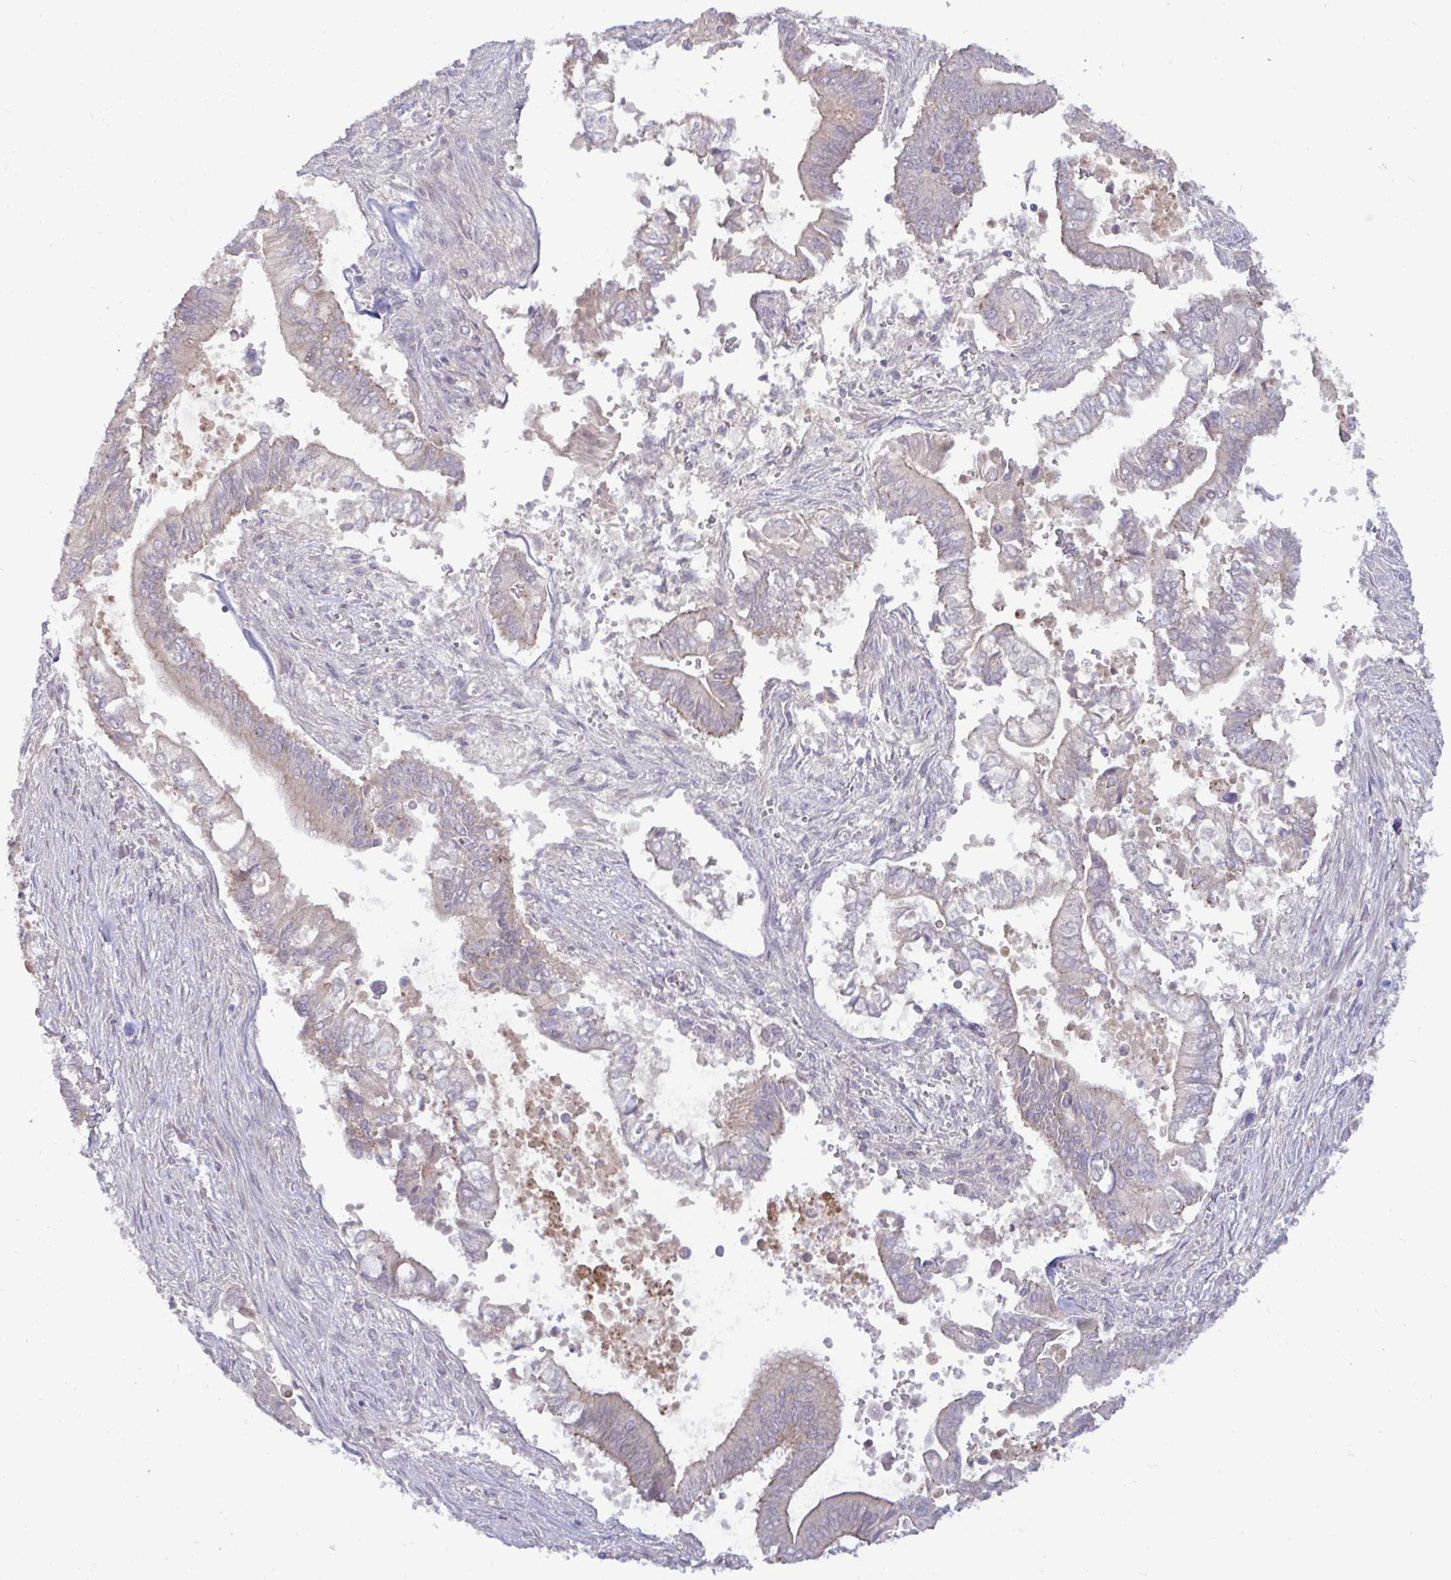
{"staining": {"intensity": "moderate", "quantity": "<25%", "location": "cytoplasmic/membranous"}, "tissue": "pancreatic cancer", "cell_type": "Tumor cells", "image_type": "cancer", "snomed": [{"axis": "morphology", "description": "Adenocarcinoma, NOS"}, {"axis": "topography", "description": "Pancreas"}], "caption": "Immunohistochemical staining of human pancreatic adenocarcinoma shows low levels of moderate cytoplasmic/membranous staining in approximately <25% of tumor cells. (DAB (3,3'-diaminobenzidine) IHC, brown staining for protein, blue staining for nuclei).", "gene": "GSTM1", "patient": {"sex": "male", "age": 68}}